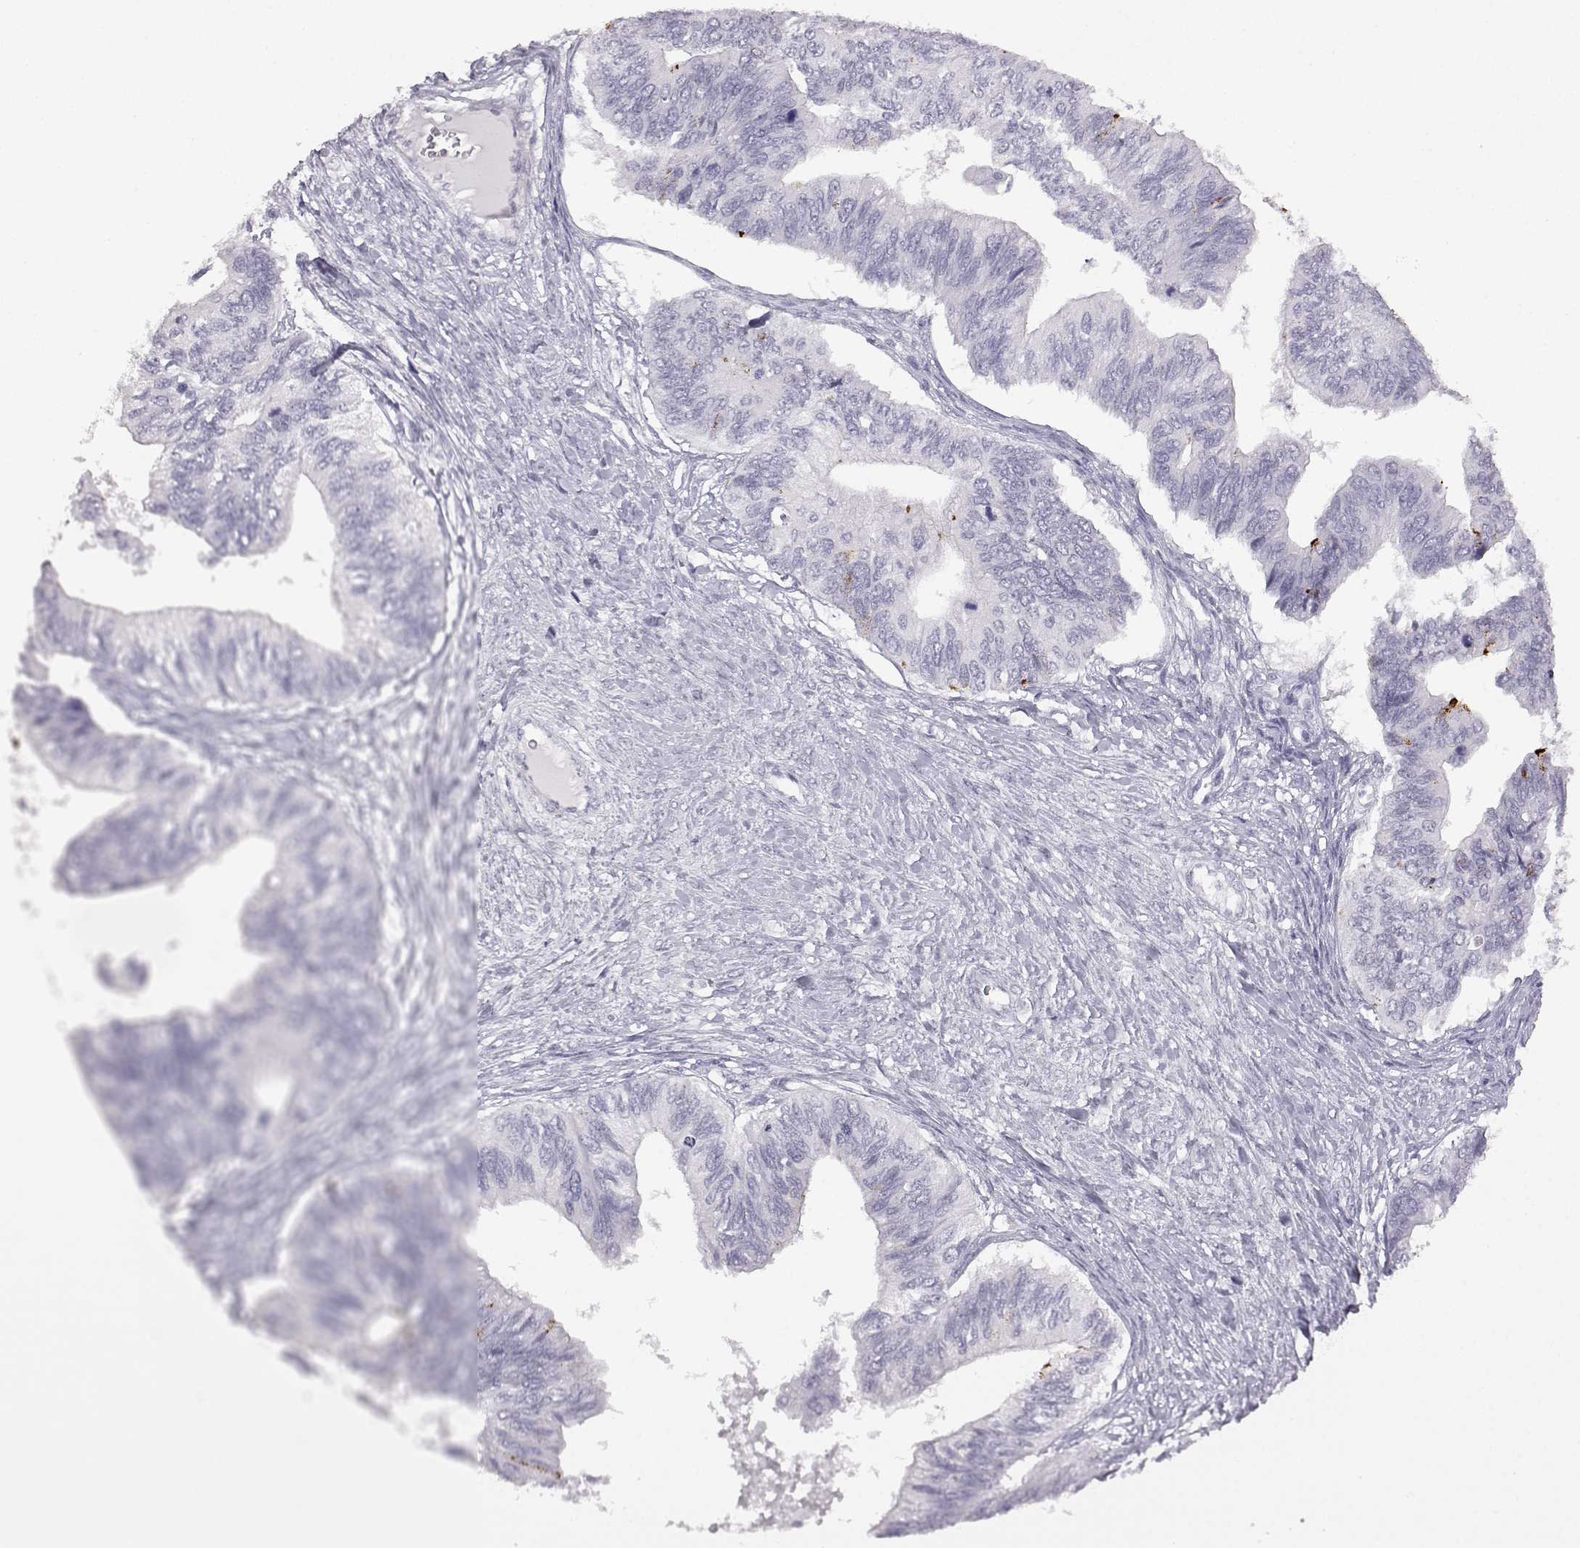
{"staining": {"intensity": "negative", "quantity": "none", "location": "none"}, "tissue": "ovarian cancer", "cell_type": "Tumor cells", "image_type": "cancer", "snomed": [{"axis": "morphology", "description": "Cystadenocarcinoma, mucinous, NOS"}, {"axis": "topography", "description": "Ovary"}], "caption": "Ovarian cancer was stained to show a protein in brown. There is no significant staining in tumor cells.", "gene": "VGF", "patient": {"sex": "female", "age": 76}}